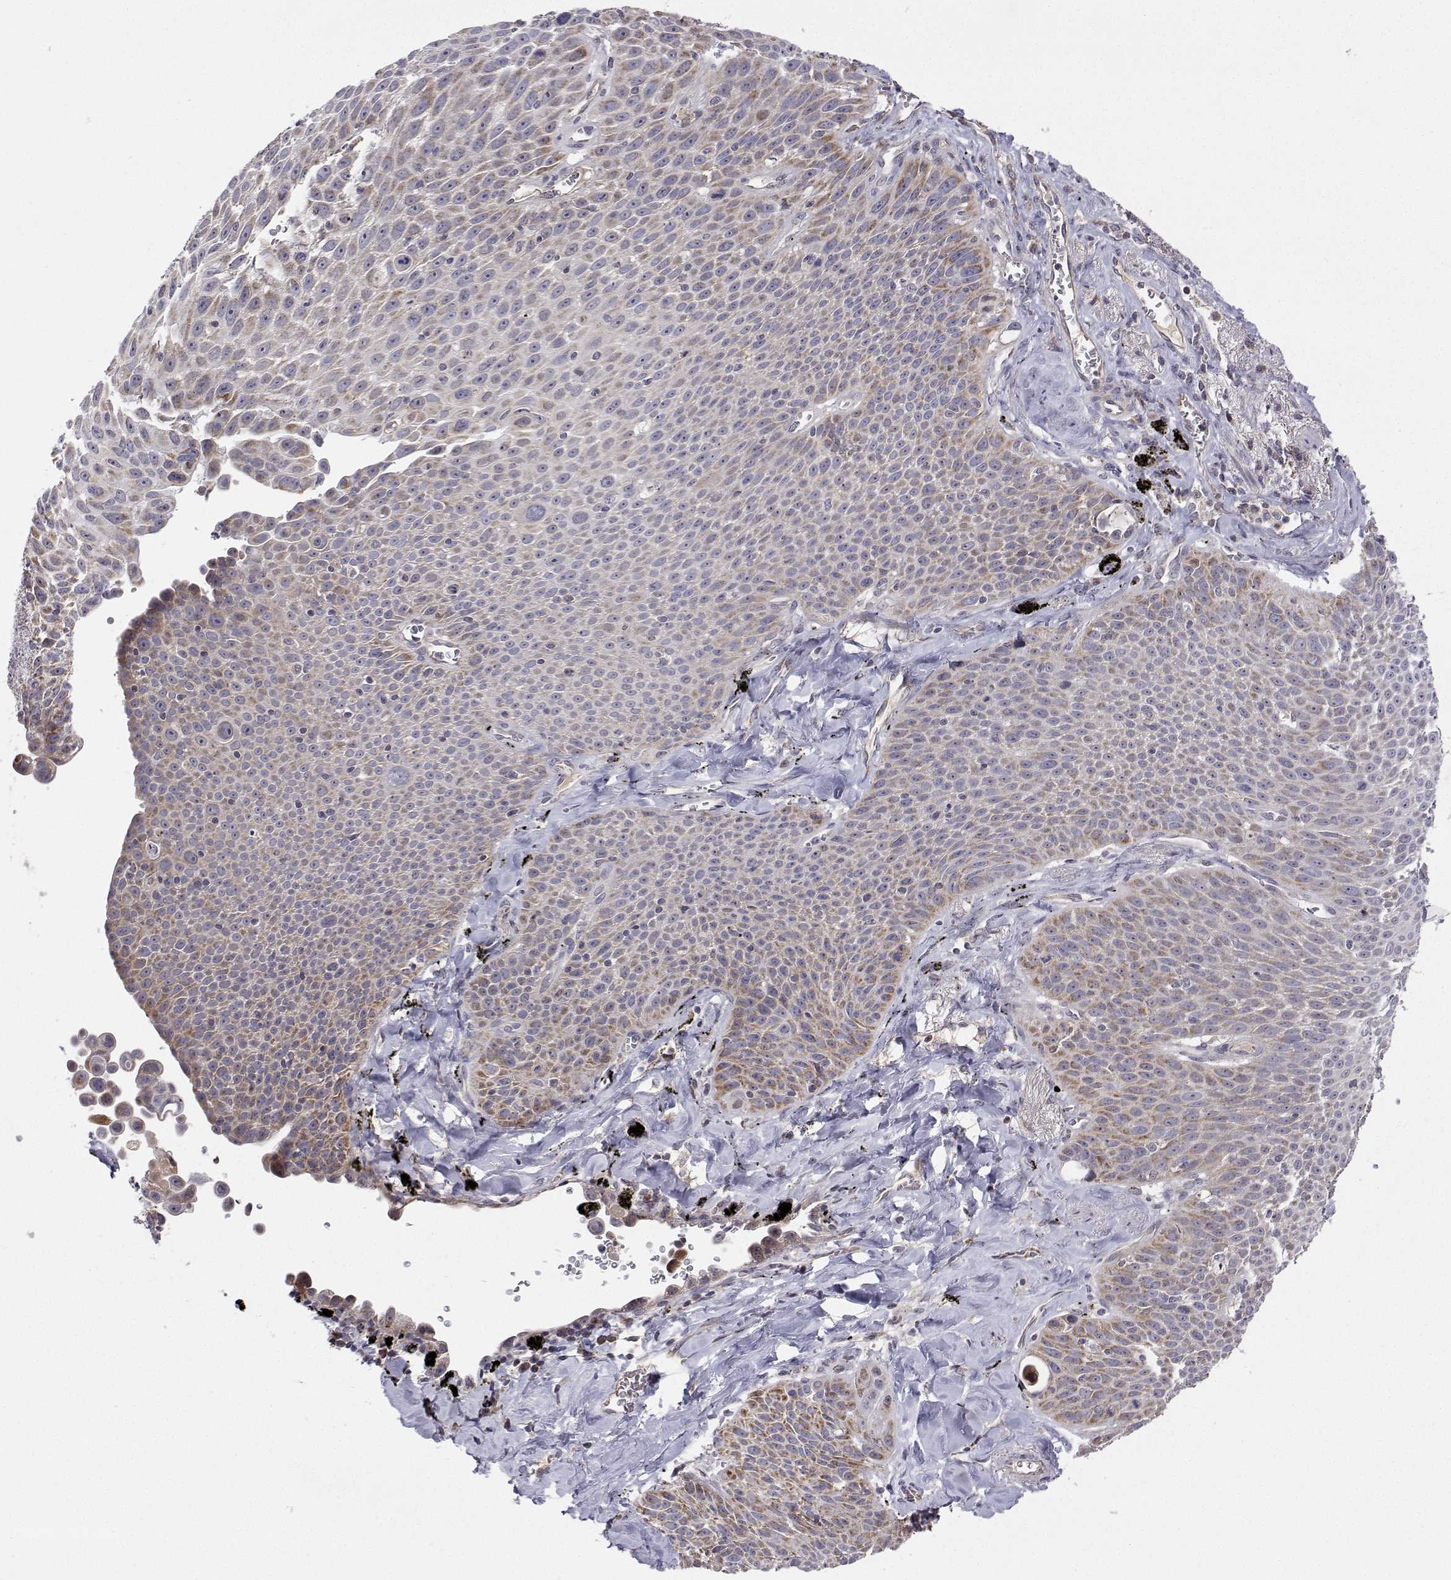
{"staining": {"intensity": "weak", "quantity": "<25%", "location": "cytoplasmic/membranous"}, "tissue": "lung cancer", "cell_type": "Tumor cells", "image_type": "cancer", "snomed": [{"axis": "morphology", "description": "Squamous cell carcinoma, NOS"}, {"axis": "morphology", "description": "Squamous cell carcinoma, metastatic, NOS"}, {"axis": "topography", "description": "Lymph node"}, {"axis": "topography", "description": "Lung"}], "caption": "Immunohistochemistry (IHC) of lung cancer displays no positivity in tumor cells.", "gene": "MRPL3", "patient": {"sex": "female", "age": 62}}